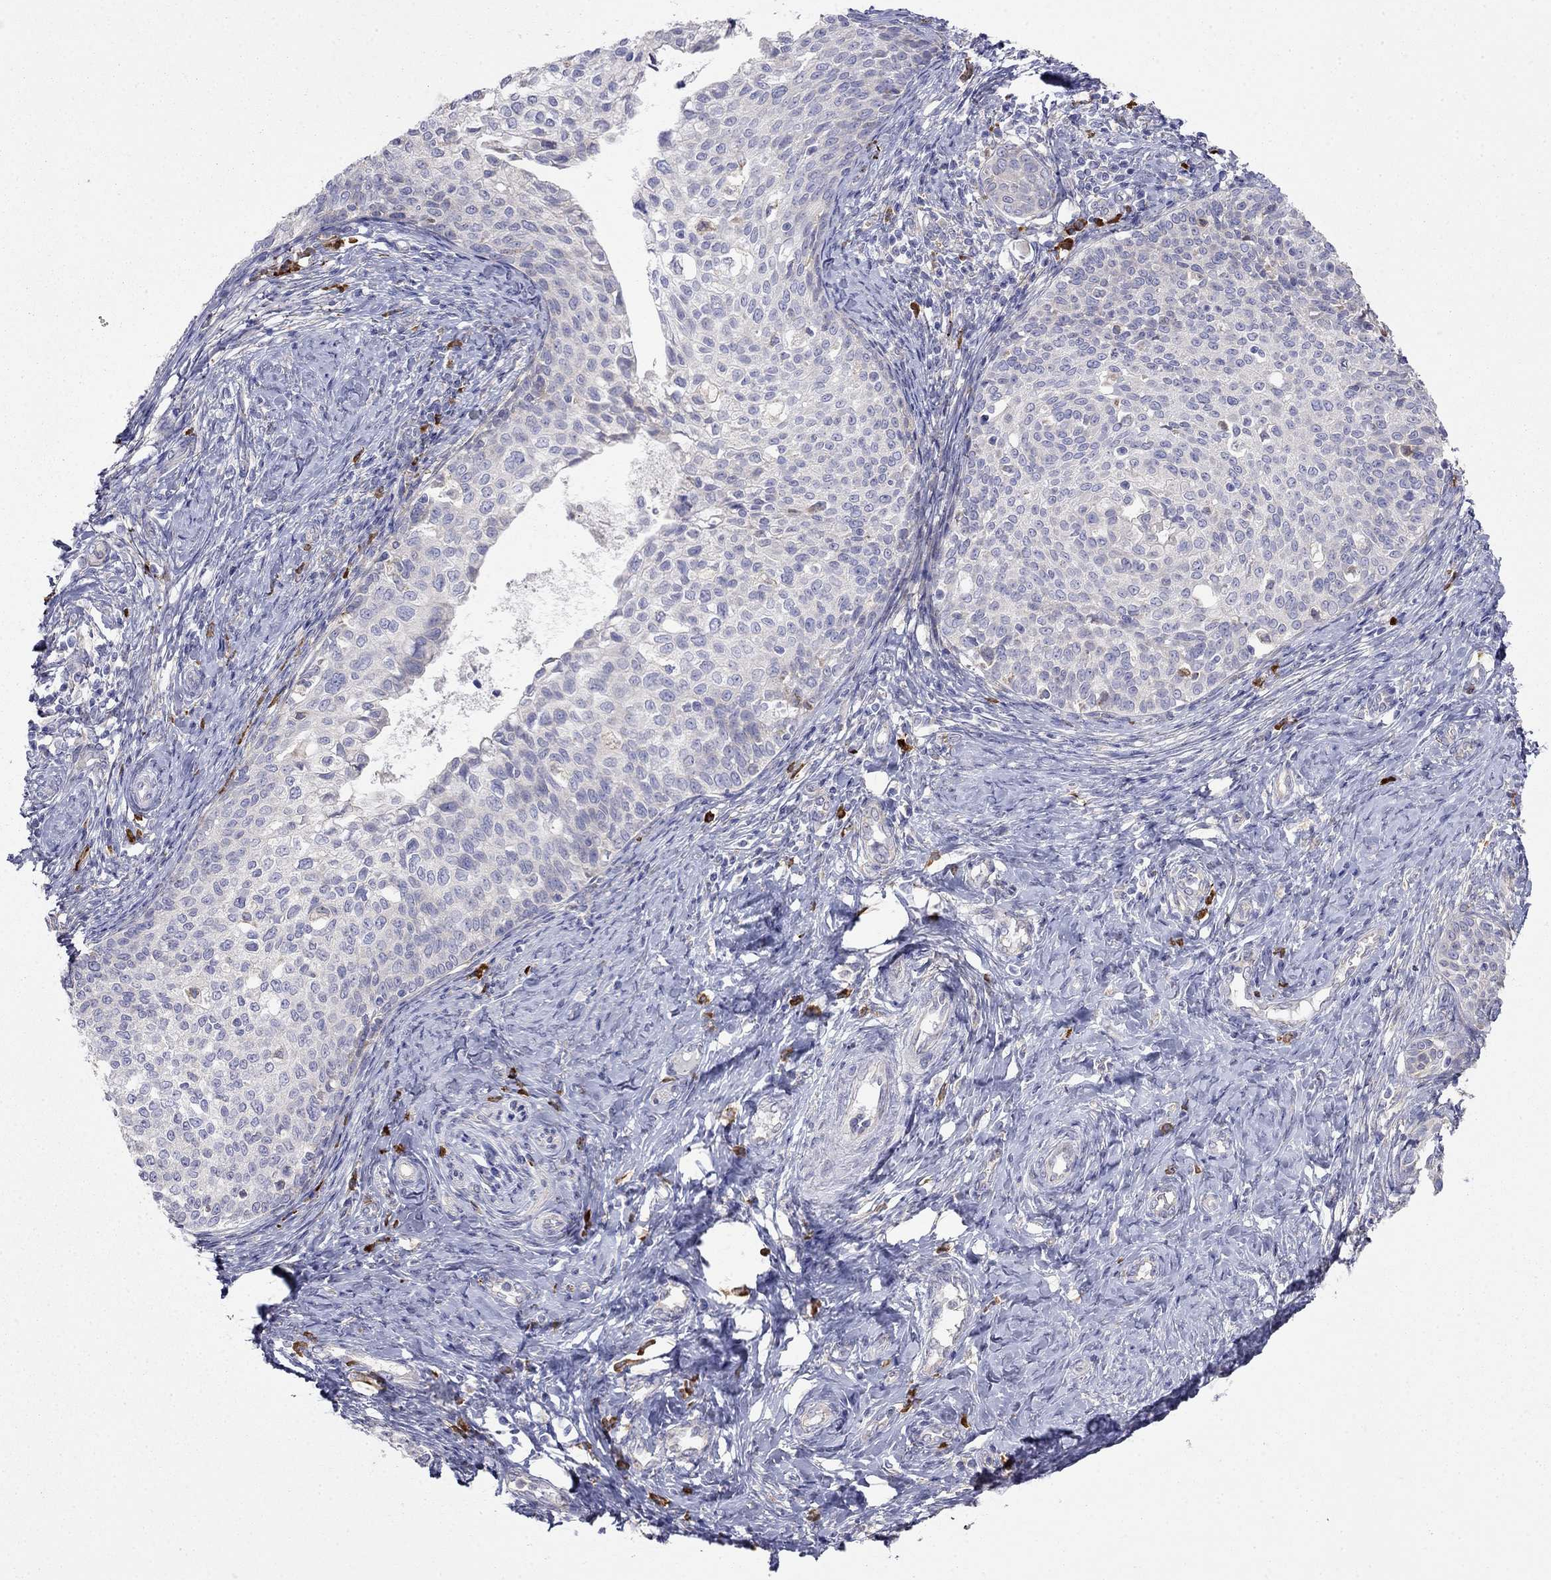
{"staining": {"intensity": "negative", "quantity": "none", "location": "none"}, "tissue": "cervical cancer", "cell_type": "Tumor cells", "image_type": "cancer", "snomed": [{"axis": "morphology", "description": "Squamous cell carcinoma, NOS"}, {"axis": "topography", "description": "Cervix"}], "caption": "Tumor cells are negative for brown protein staining in cervical cancer (squamous cell carcinoma). (Stains: DAB (3,3'-diaminobenzidine) immunohistochemistry (IHC) with hematoxylin counter stain, Microscopy: brightfield microscopy at high magnification).", "gene": "LONRF2", "patient": {"sex": "female", "age": 51}}